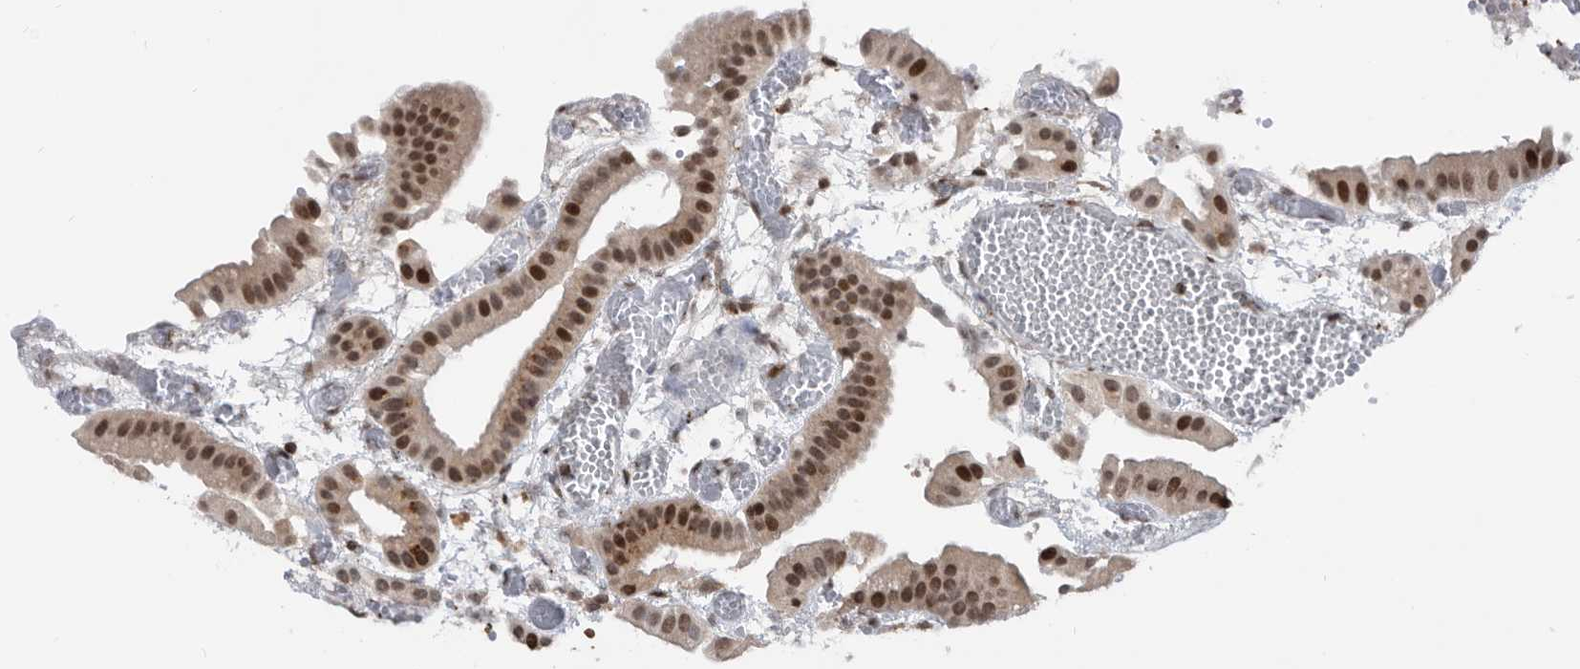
{"staining": {"intensity": "moderate", "quantity": ">75%", "location": "nuclear"}, "tissue": "gallbladder", "cell_type": "Glandular cells", "image_type": "normal", "snomed": [{"axis": "morphology", "description": "Normal tissue, NOS"}, {"axis": "topography", "description": "Gallbladder"}], "caption": "Immunohistochemical staining of unremarkable human gallbladder demonstrates >75% levels of moderate nuclear protein staining in approximately >75% of glandular cells. Nuclei are stained in blue.", "gene": "SNRNP48", "patient": {"sex": "female", "age": 64}}